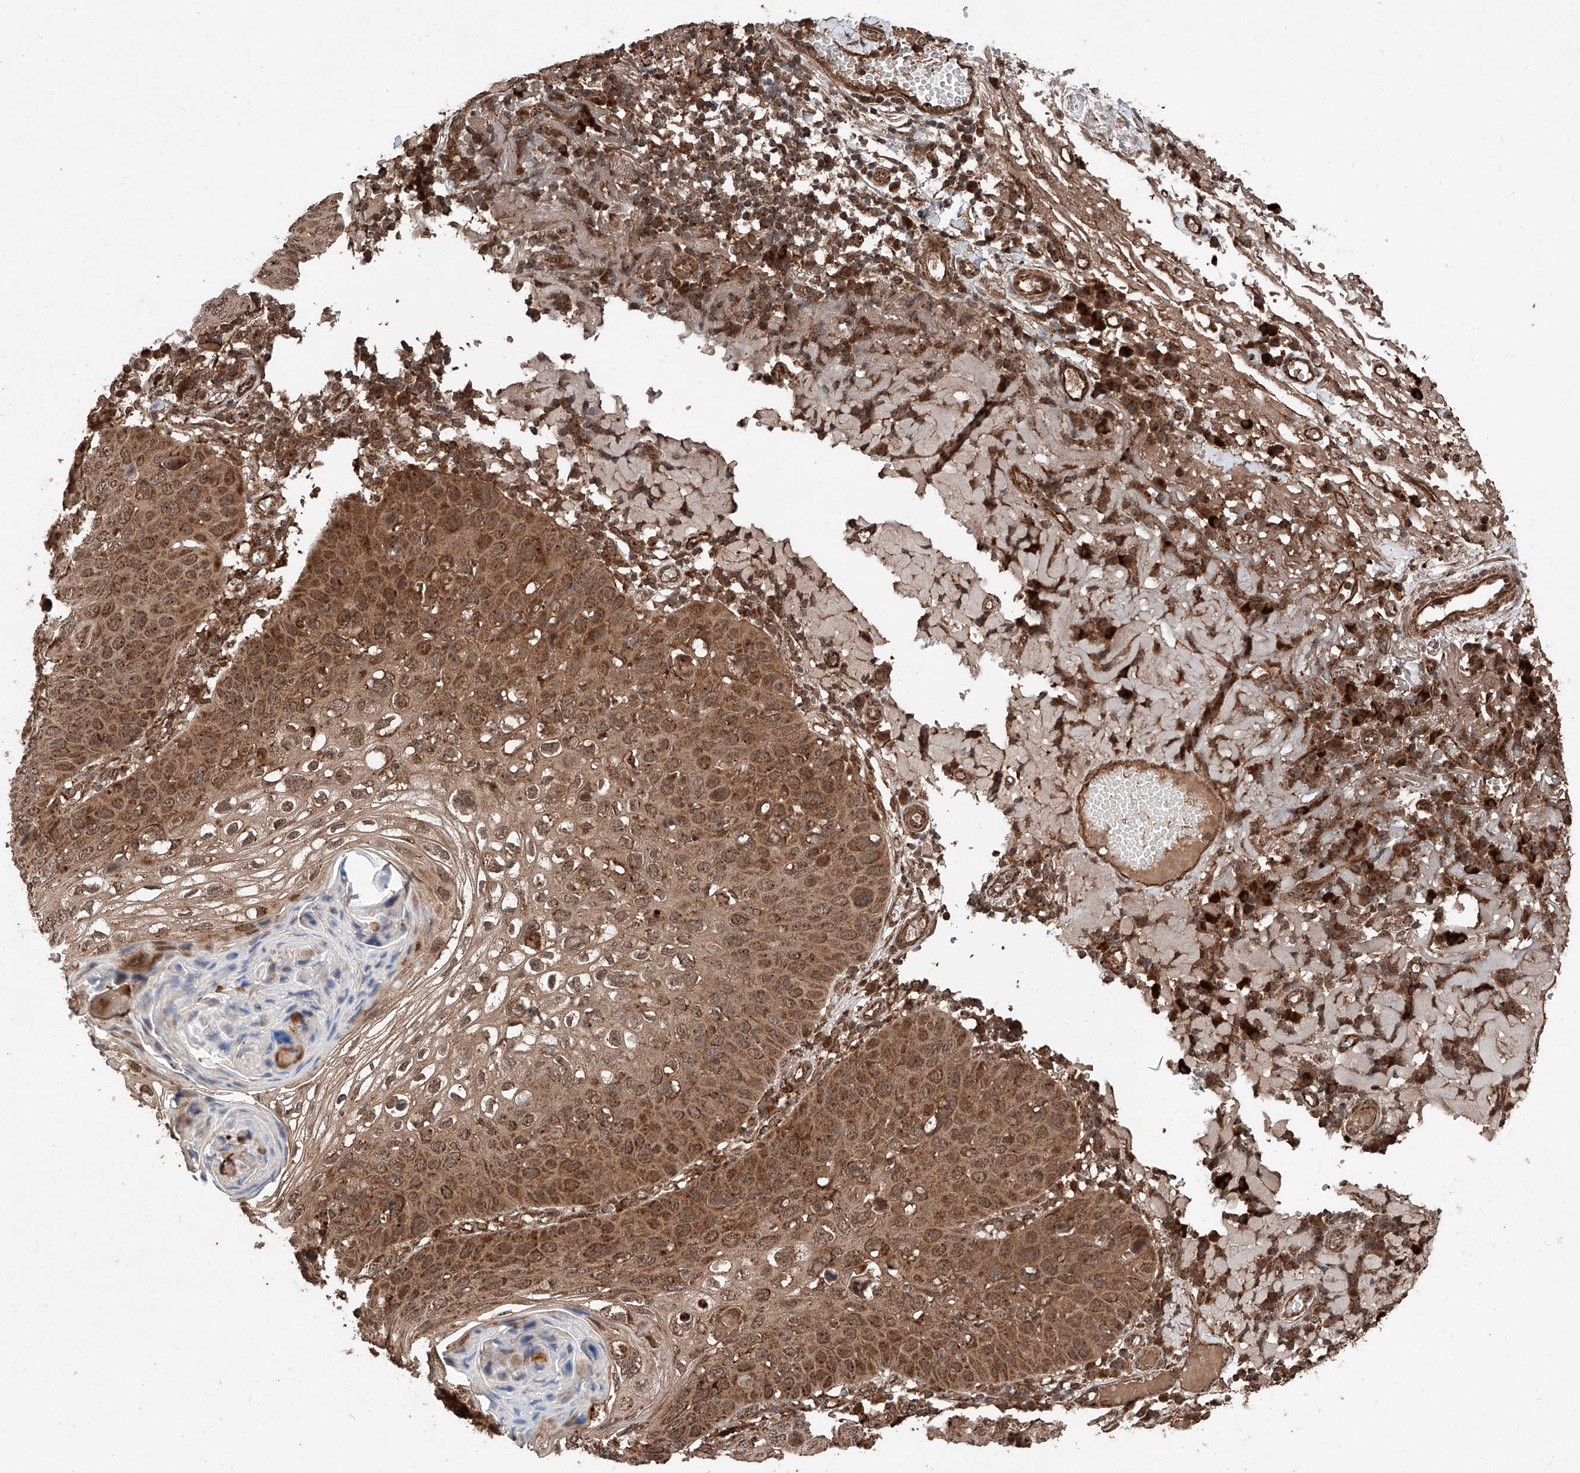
{"staining": {"intensity": "strong", "quantity": ">75%", "location": "cytoplasmic/membranous,nuclear"}, "tissue": "skin cancer", "cell_type": "Tumor cells", "image_type": "cancer", "snomed": [{"axis": "morphology", "description": "Squamous cell carcinoma, NOS"}, {"axis": "topography", "description": "Skin"}], "caption": "Skin cancer (squamous cell carcinoma) was stained to show a protein in brown. There is high levels of strong cytoplasmic/membranous and nuclear expression in about >75% of tumor cells. Immunohistochemistry (ihc) stains the protein of interest in brown and the nuclei are stained blue.", "gene": "ZSCAN29", "patient": {"sex": "female", "age": 90}}